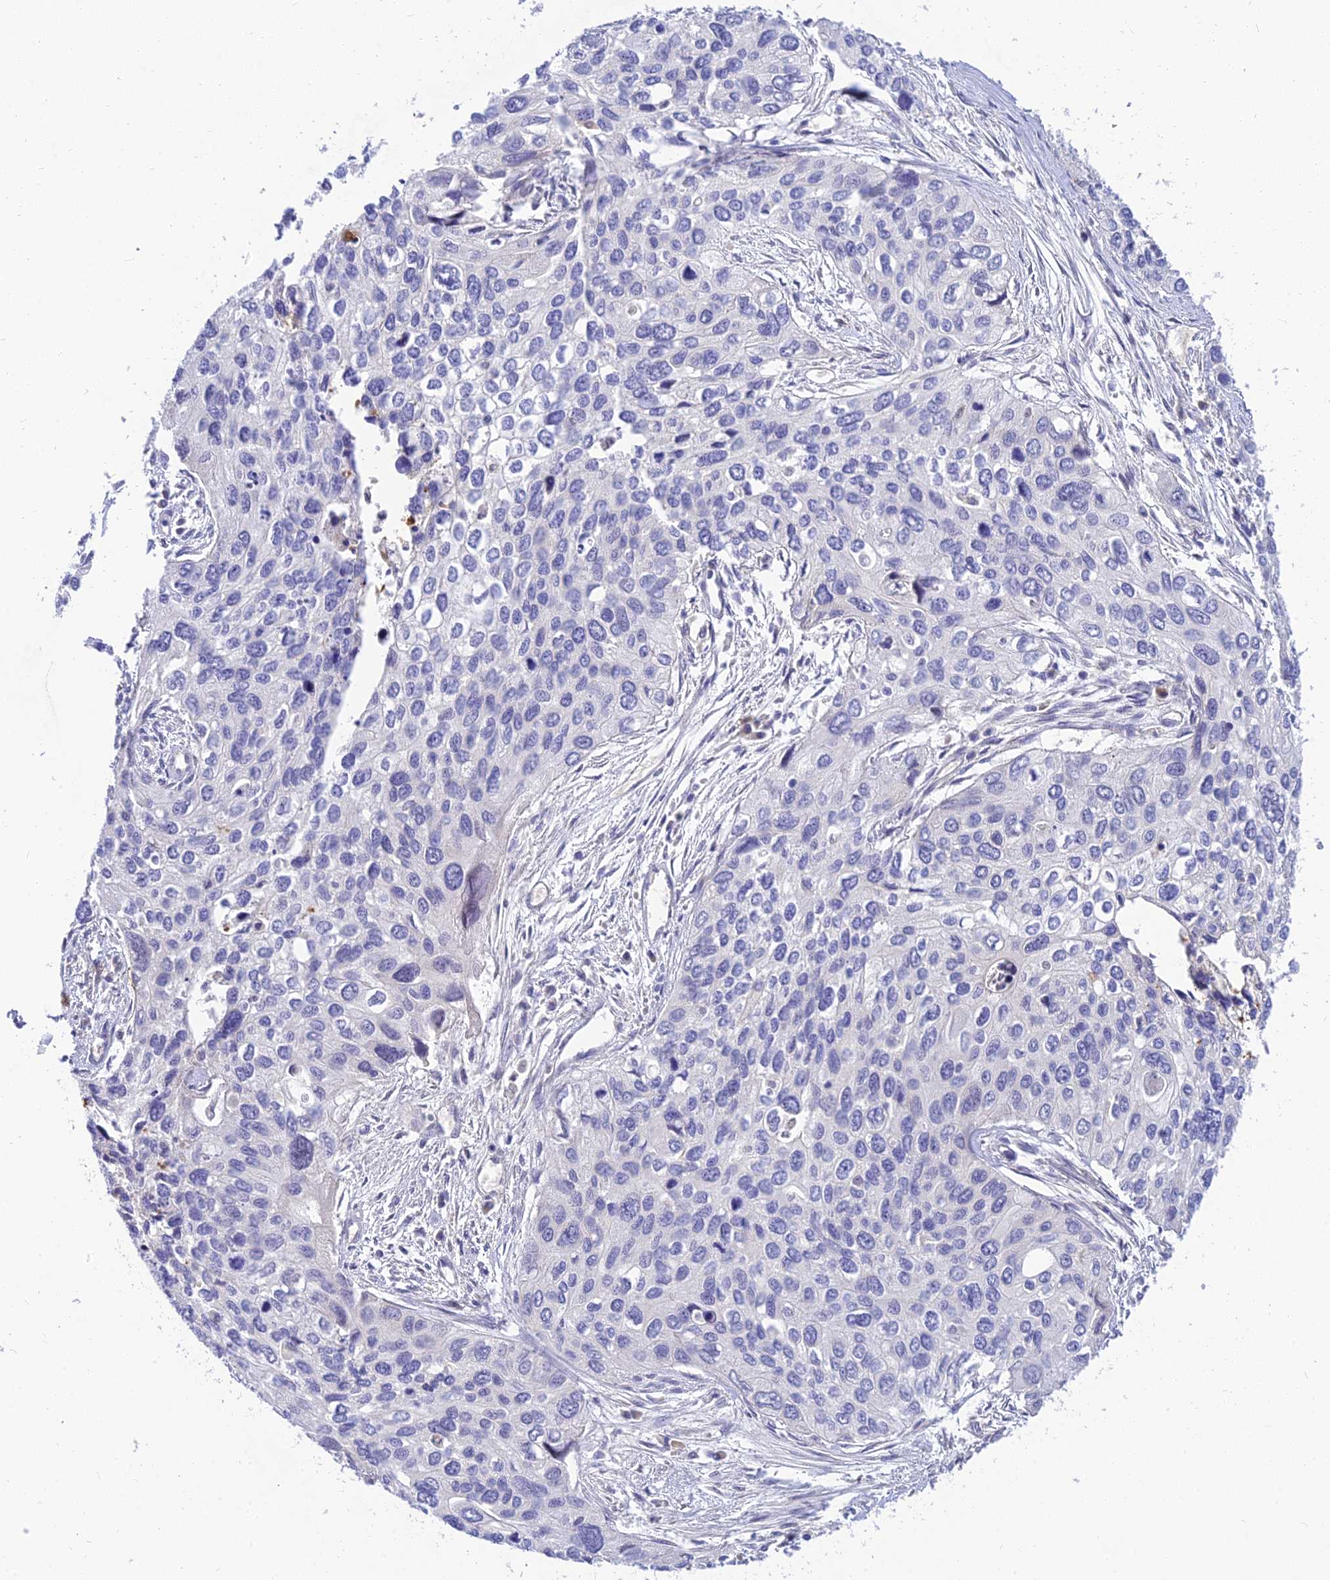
{"staining": {"intensity": "negative", "quantity": "none", "location": "none"}, "tissue": "cervical cancer", "cell_type": "Tumor cells", "image_type": "cancer", "snomed": [{"axis": "morphology", "description": "Squamous cell carcinoma, NOS"}, {"axis": "topography", "description": "Cervix"}], "caption": "This image is of cervical cancer (squamous cell carcinoma) stained with immunohistochemistry (IHC) to label a protein in brown with the nuclei are counter-stained blue. There is no expression in tumor cells.", "gene": "ANKS4B", "patient": {"sex": "female", "age": 55}}